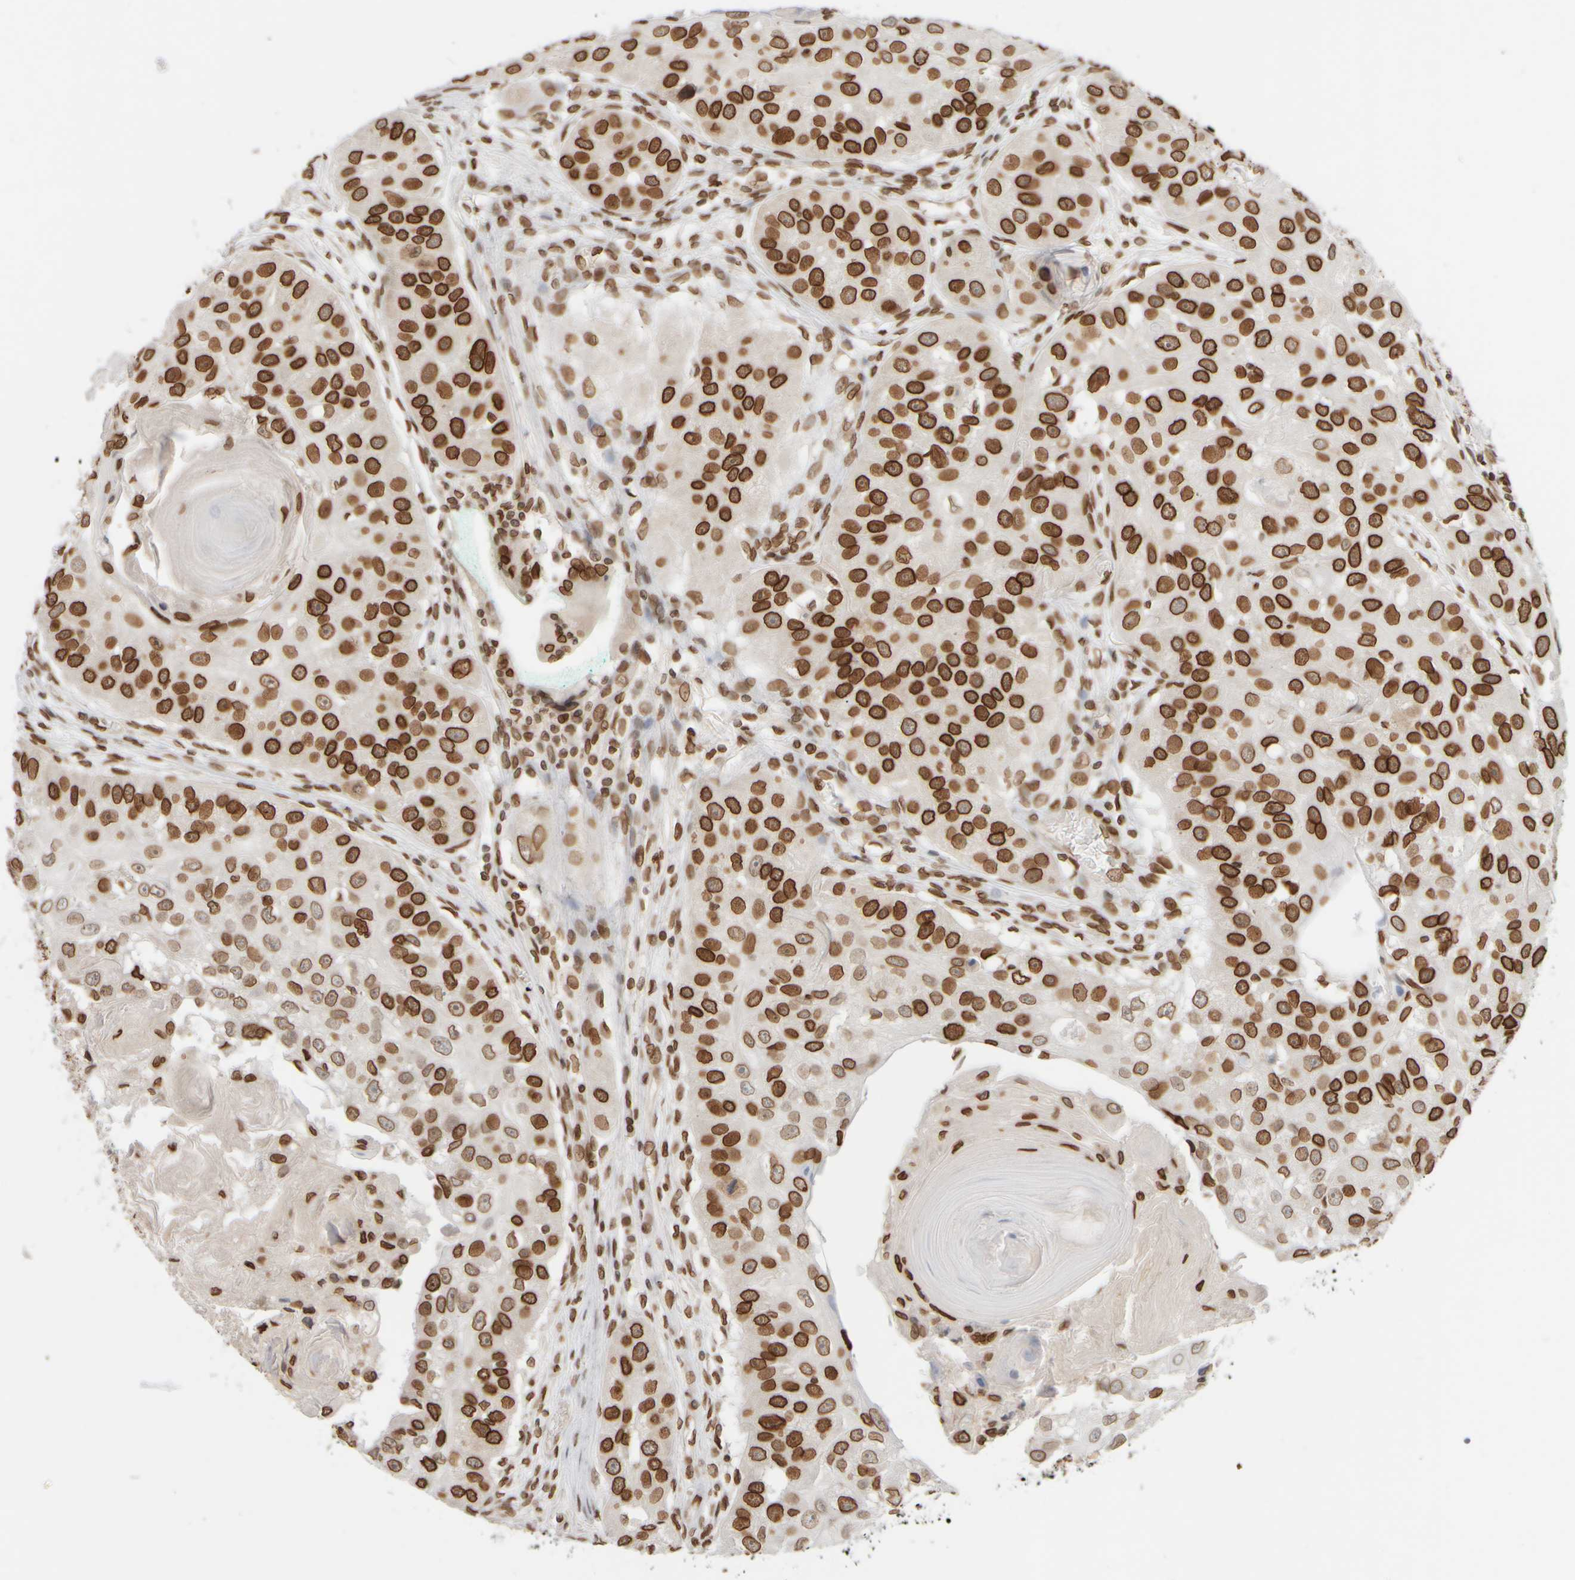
{"staining": {"intensity": "strong", "quantity": ">75%", "location": "cytoplasmic/membranous,nuclear"}, "tissue": "head and neck cancer", "cell_type": "Tumor cells", "image_type": "cancer", "snomed": [{"axis": "morphology", "description": "Normal tissue, NOS"}, {"axis": "morphology", "description": "Squamous cell carcinoma, NOS"}, {"axis": "topography", "description": "Skeletal muscle"}, {"axis": "topography", "description": "Head-Neck"}], "caption": "Human squamous cell carcinoma (head and neck) stained with a brown dye demonstrates strong cytoplasmic/membranous and nuclear positive expression in approximately >75% of tumor cells.", "gene": "ZC3HC1", "patient": {"sex": "male", "age": 51}}